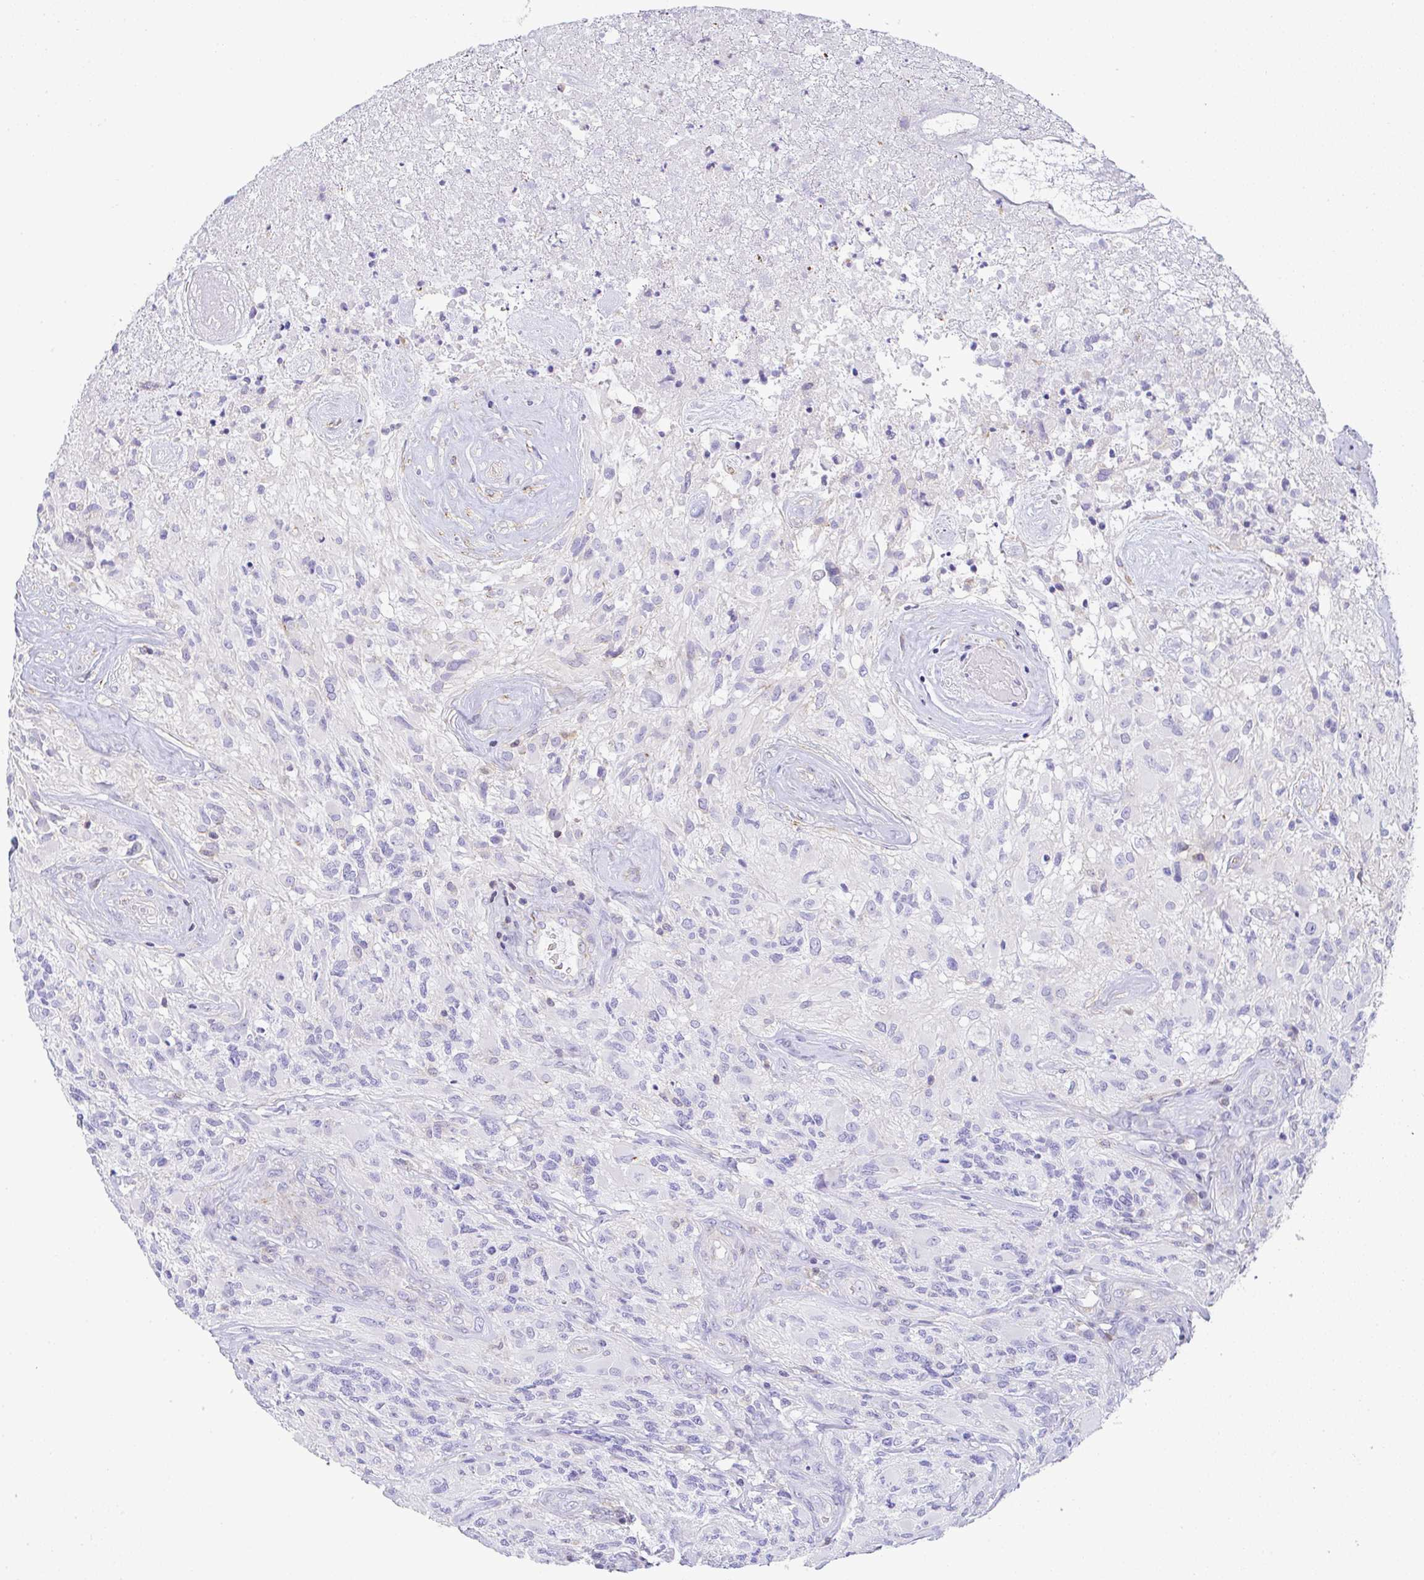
{"staining": {"intensity": "negative", "quantity": "none", "location": "none"}, "tissue": "glioma", "cell_type": "Tumor cells", "image_type": "cancer", "snomed": [{"axis": "morphology", "description": "Glioma, malignant, High grade"}, {"axis": "topography", "description": "Brain"}], "caption": "A photomicrograph of malignant high-grade glioma stained for a protein displays no brown staining in tumor cells. The staining was performed using DAB (3,3'-diaminobenzidine) to visualize the protein expression in brown, while the nuclei were stained in blue with hematoxylin (Magnification: 20x).", "gene": "TNFAIP8", "patient": {"sex": "female", "age": 65}}